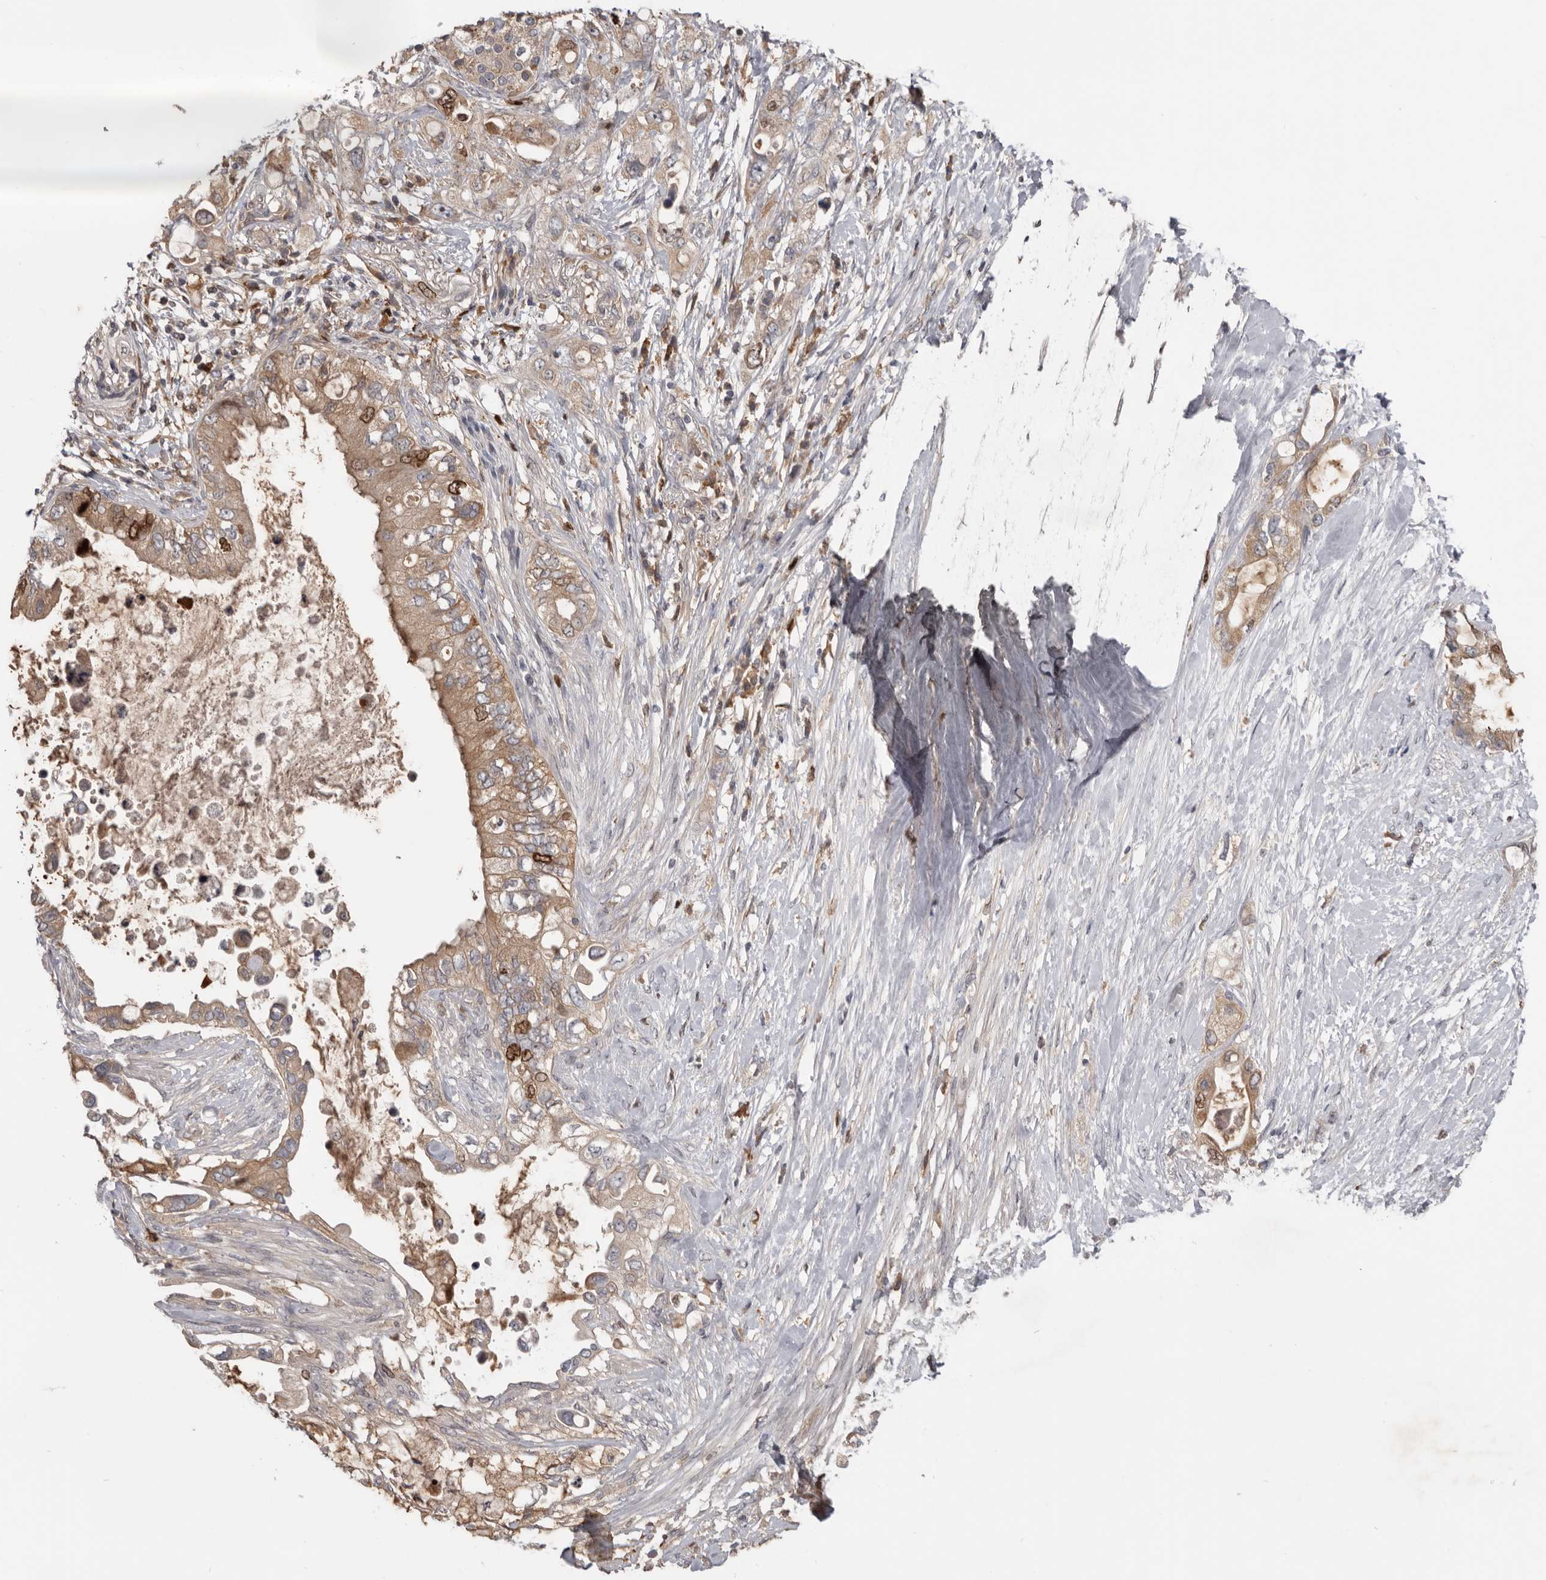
{"staining": {"intensity": "strong", "quantity": "<25%", "location": "cytoplasmic/membranous,nuclear"}, "tissue": "pancreatic cancer", "cell_type": "Tumor cells", "image_type": "cancer", "snomed": [{"axis": "morphology", "description": "Adenocarcinoma, NOS"}, {"axis": "topography", "description": "Pancreas"}], "caption": "The immunohistochemical stain shows strong cytoplasmic/membranous and nuclear staining in tumor cells of pancreatic adenocarcinoma tissue.", "gene": "CDCA8", "patient": {"sex": "female", "age": 56}}